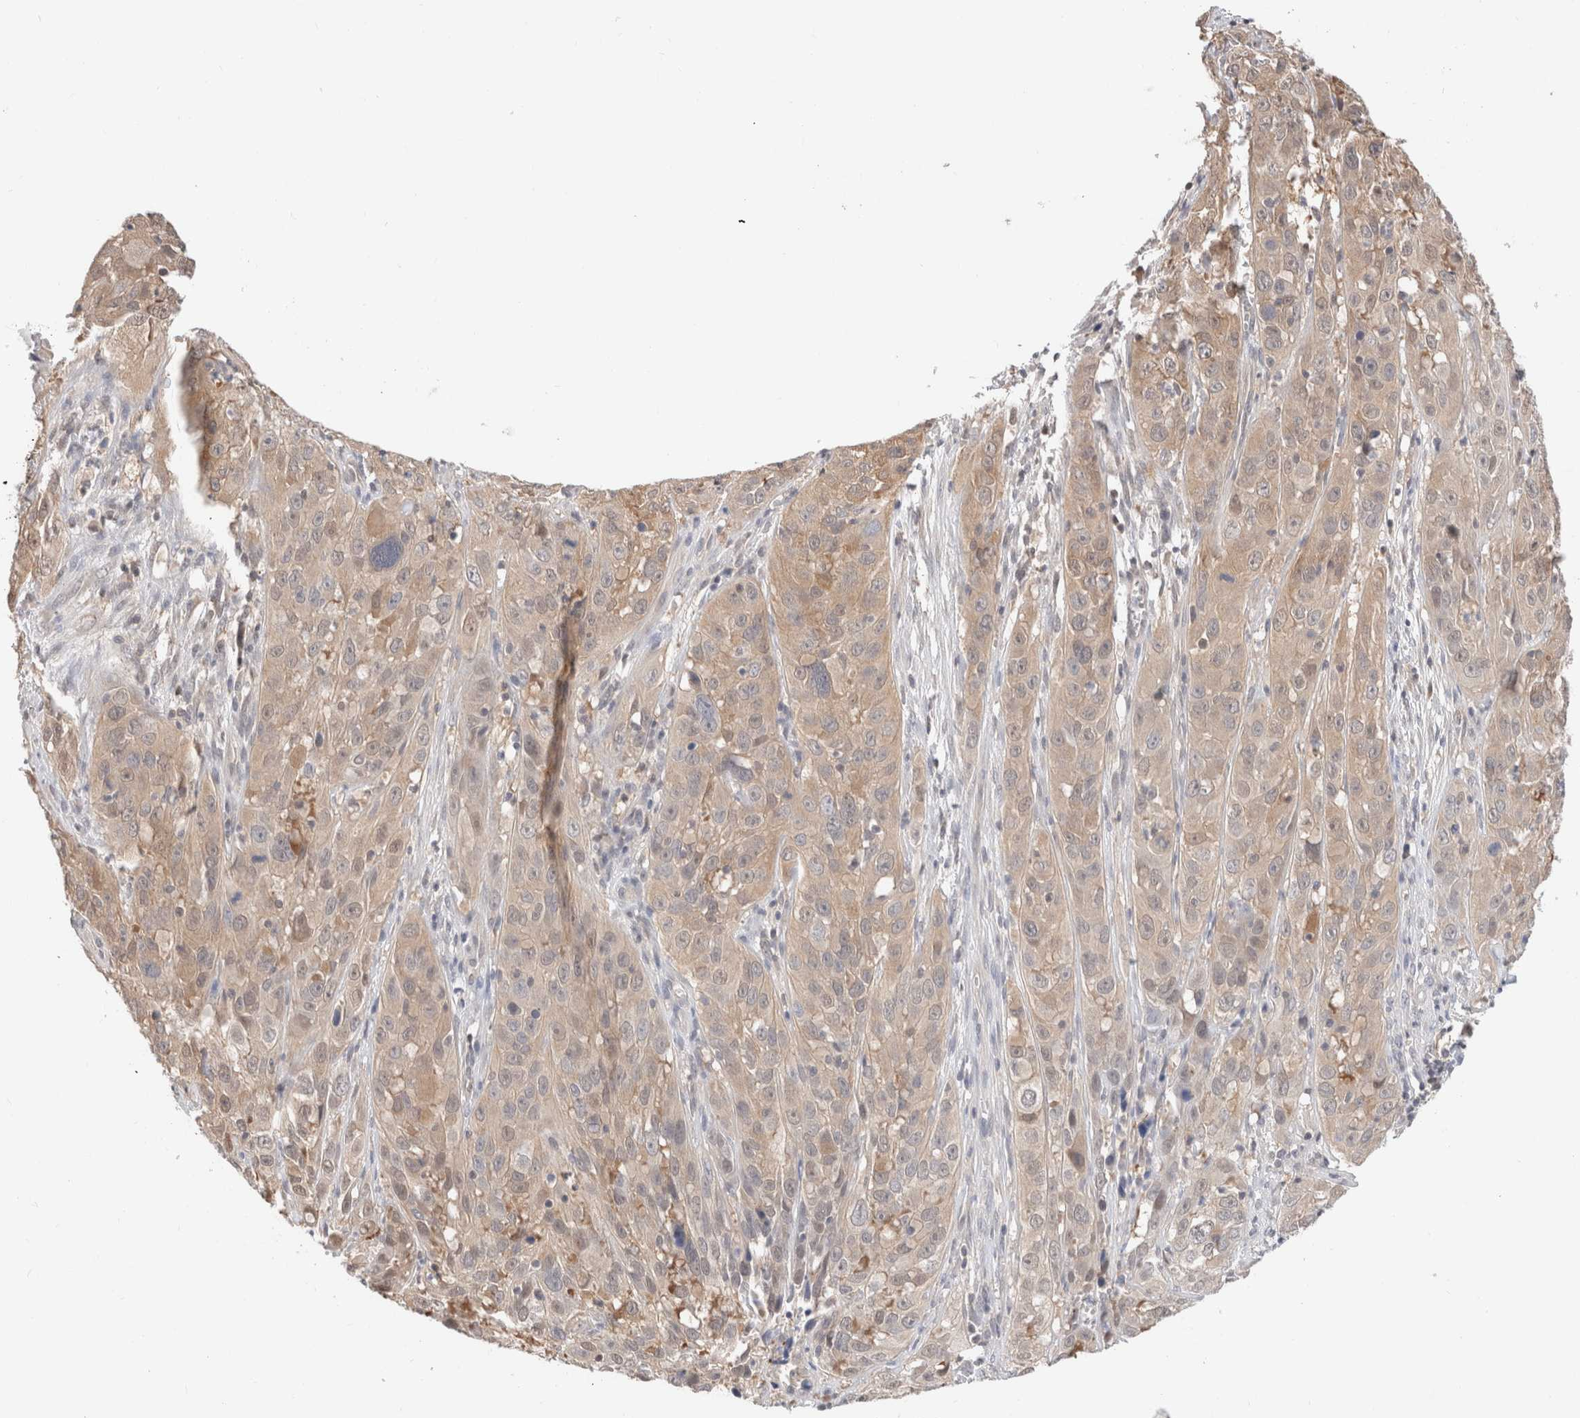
{"staining": {"intensity": "weak", "quantity": ">75%", "location": "cytoplasmic/membranous"}, "tissue": "cervical cancer", "cell_type": "Tumor cells", "image_type": "cancer", "snomed": [{"axis": "morphology", "description": "Squamous cell carcinoma, NOS"}, {"axis": "topography", "description": "Cervix"}], "caption": "The immunohistochemical stain labels weak cytoplasmic/membranous staining in tumor cells of cervical cancer (squamous cell carcinoma) tissue.", "gene": "C17orf97", "patient": {"sex": "female", "age": 32}}